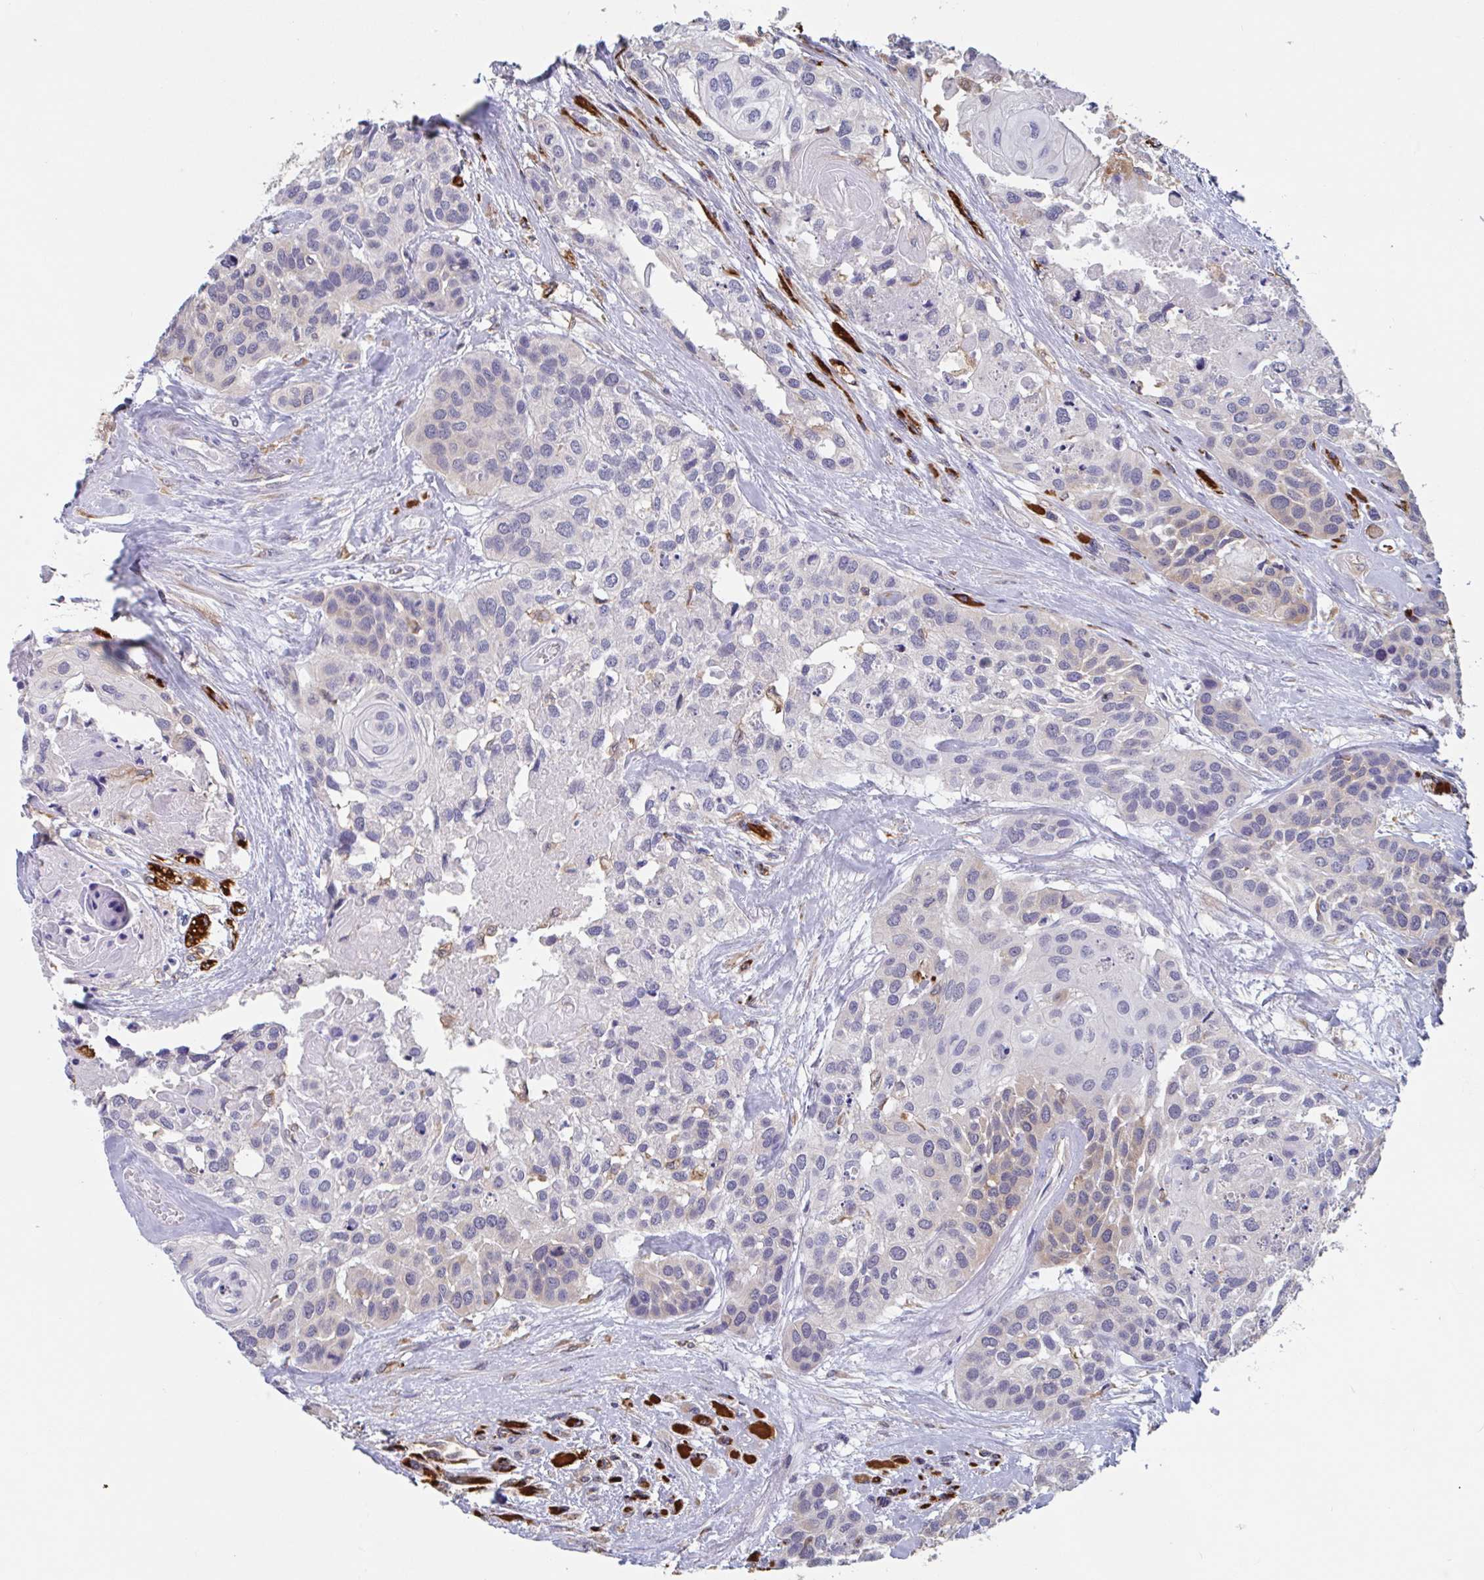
{"staining": {"intensity": "strong", "quantity": "<25%", "location": "cytoplasmic/membranous"}, "tissue": "head and neck cancer", "cell_type": "Tumor cells", "image_type": "cancer", "snomed": [{"axis": "morphology", "description": "Squamous cell carcinoma, NOS"}, {"axis": "topography", "description": "Head-Neck"}], "caption": "Immunohistochemistry (IHC) (DAB (3,3'-diaminobenzidine)) staining of head and neck cancer exhibits strong cytoplasmic/membranous protein expression in approximately <25% of tumor cells.", "gene": "SNX8", "patient": {"sex": "female", "age": 50}}